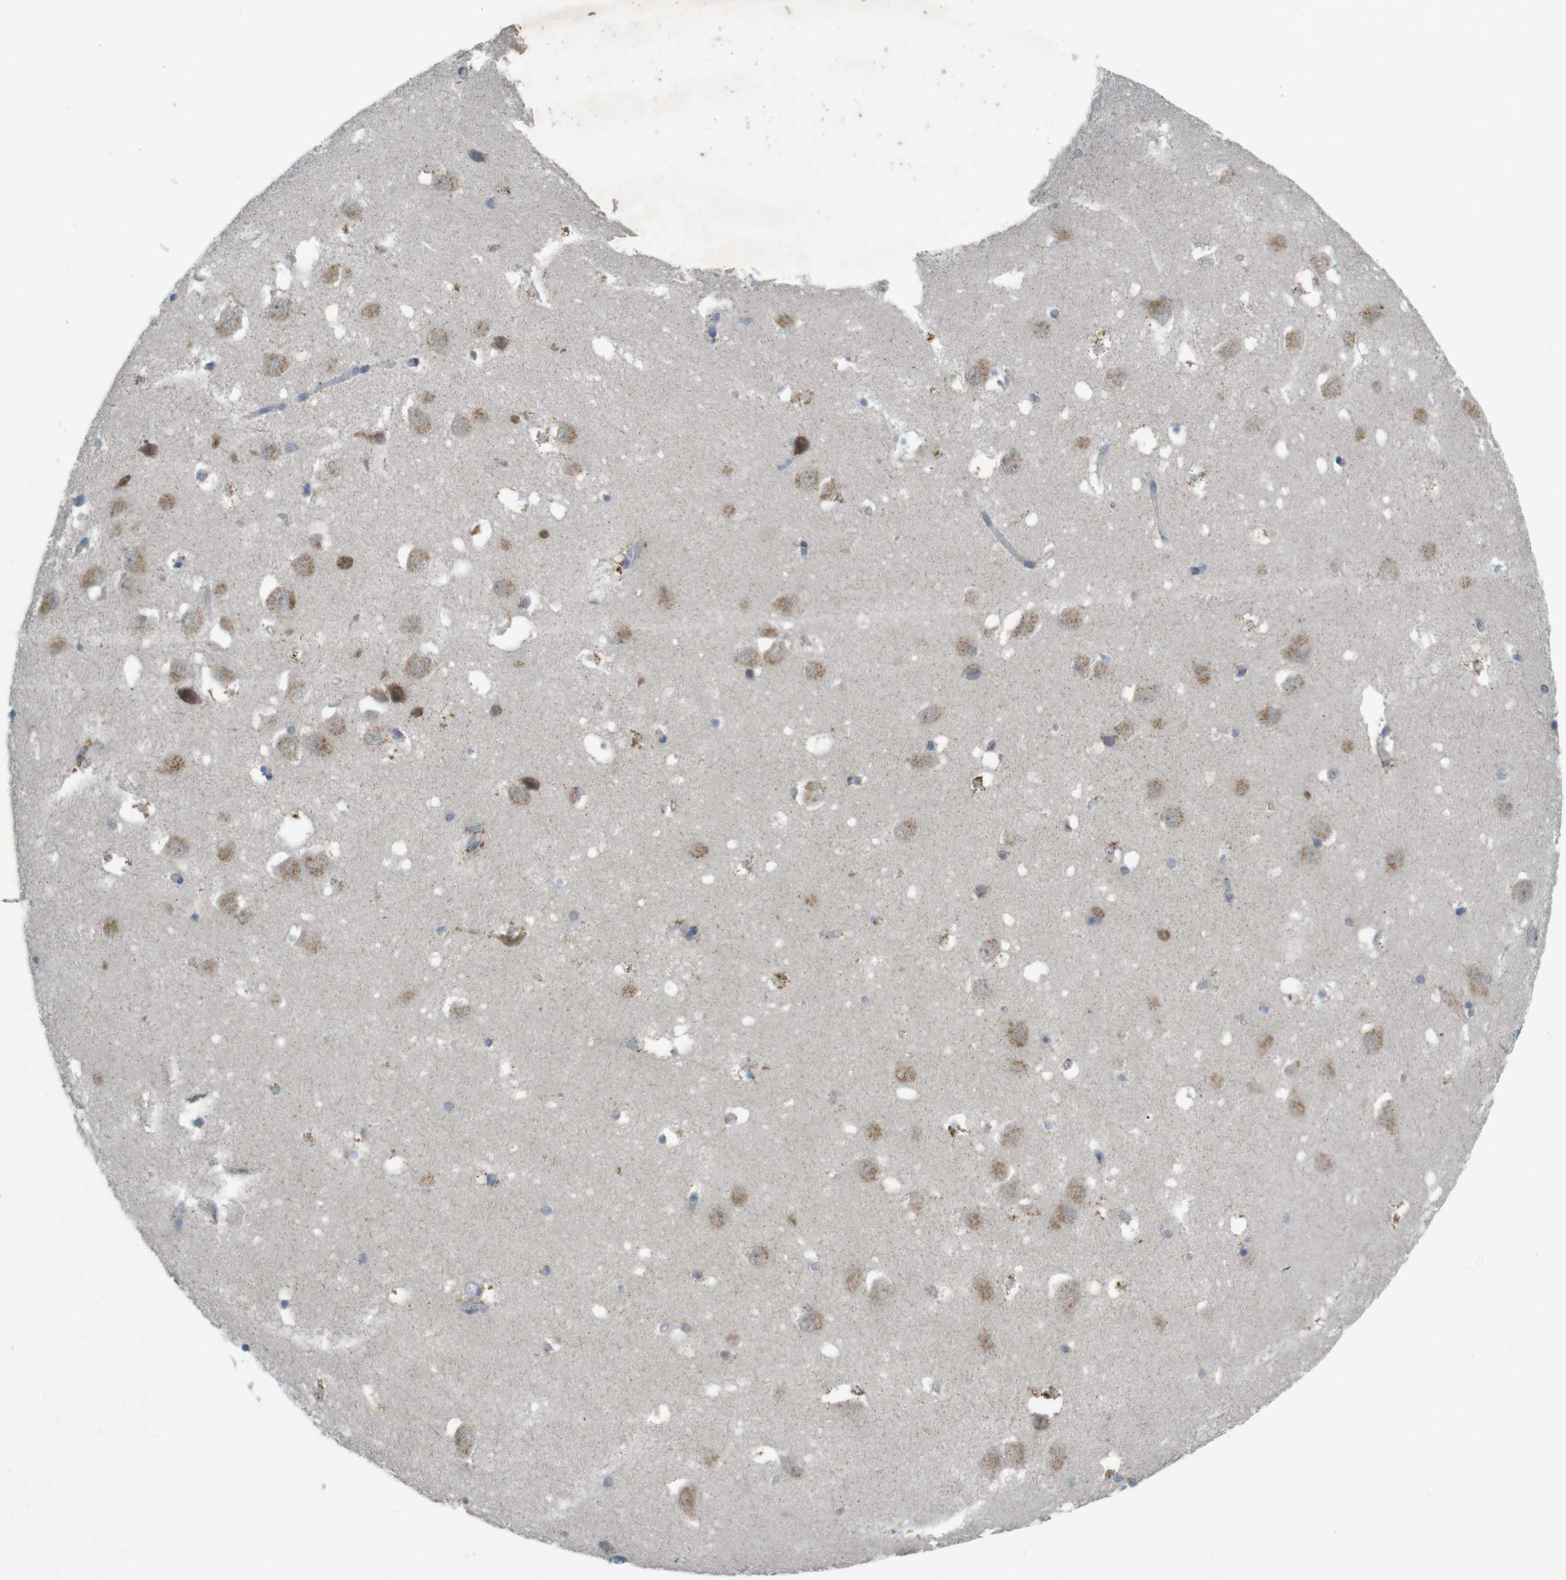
{"staining": {"intensity": "moderate", "quantity": "<25%", "location": "cytoplasmic/membranous"}, "tissue": "hippocampus", "cell_type": "Glial cells", "image_type": "normal", "snomed": [{"axis": "morphology", "description": "Normal tissue, NOS"}, {"axis": "topography", "description": "Hippocampus"}], "caption": "Immunohistochemical staining of benign human hippocampus demonstrates <25% levels of moderate cytoplasmic/membranous protein positivity in approximately <25% of glial cells.", "gene": "YIPF3", "patient": {"sex": "male", "age": 45}}